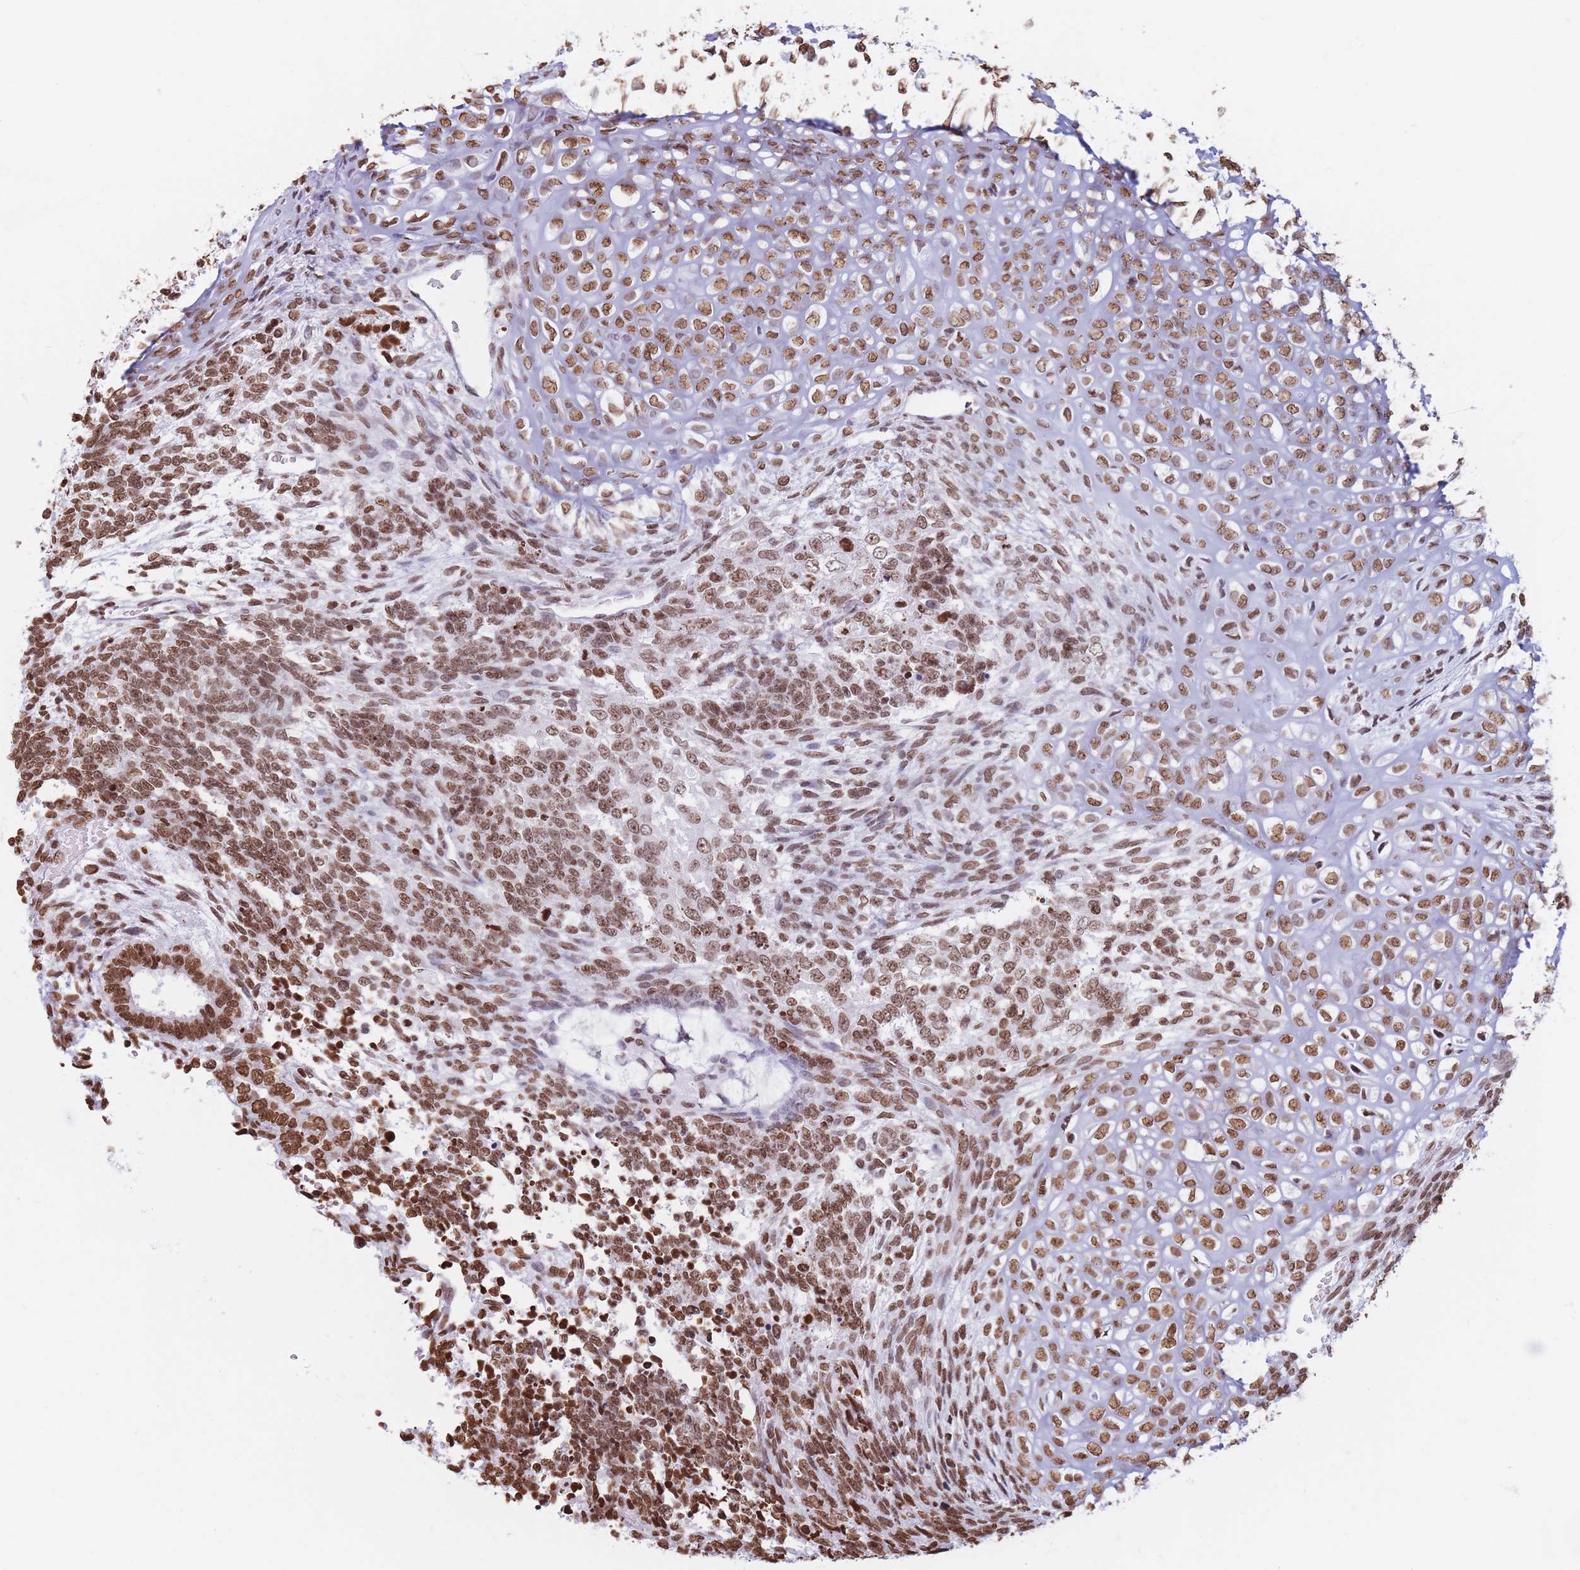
{"staining": {"intensity": "moderate", "quantity": ">75%", "location": "nuclear"}, "tissue": "testis cancer", "cell_type": "Tumor cells", "image_type": "cancer", "snomed": [{"axis": "morphology", "description": "Carcinoma, Embryonal, NOS"}, {"axis": "topography", "description": "Testis"}], "caption": "A high-resolution micrograph shows IHC staining of embryonal carcinoma (testis), which demonstrates moderate nuclear positivity in approximately >75% of tumor cells. The staining was performed using DAB (3,3'-diaminobenzidine), with brown indicating positive protein expression. Nuclei are stained blue with hematoxylin.", "gene": "RYK", "patient": {"sex": "male", "age": 23}}